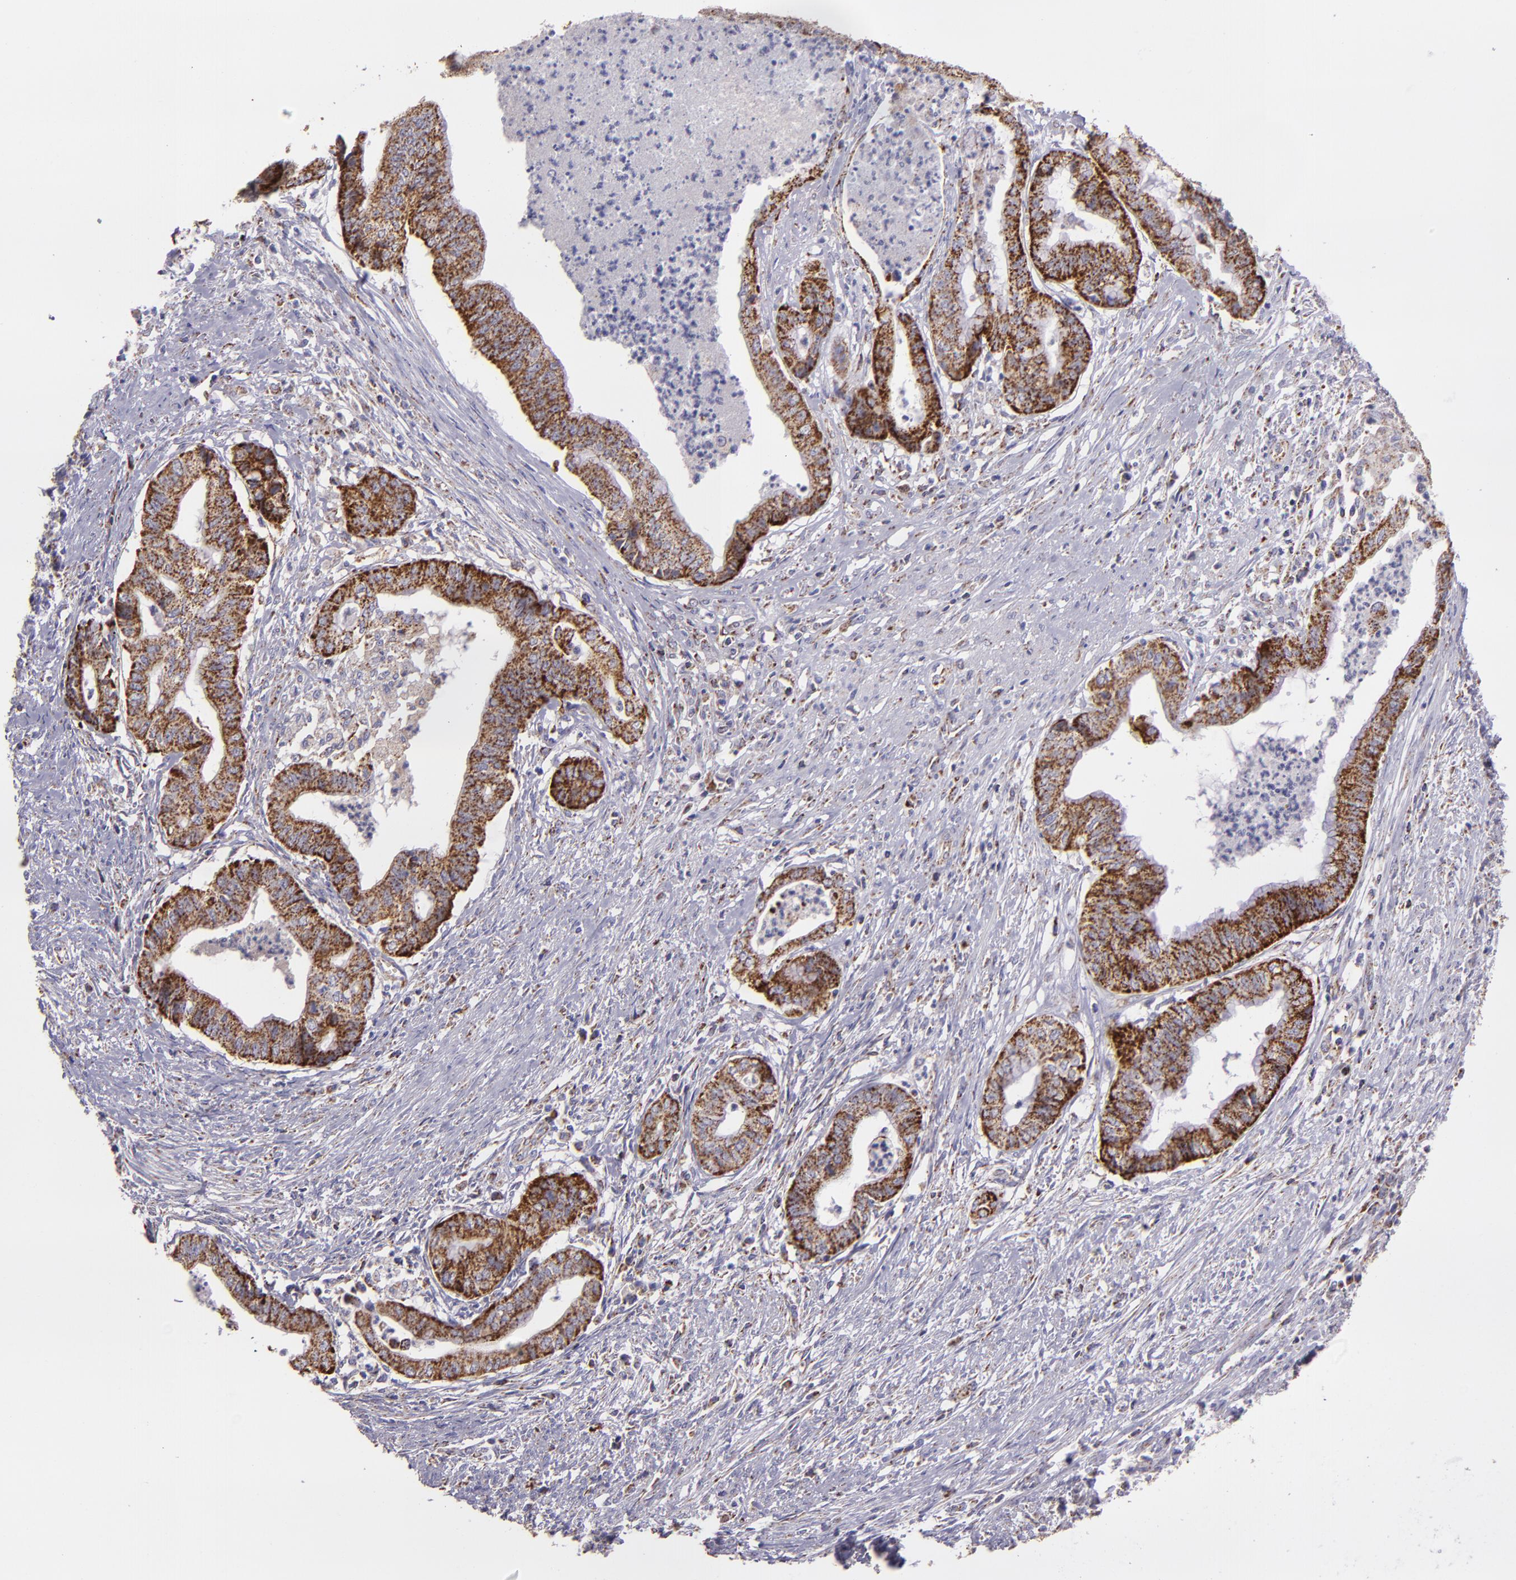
{"staining": {"intensity": "moderate", "quantity": ">75%", "location": "cytoplasmic/membranous"}, "tissue": "endometrial cancer", "cell_type": "Tumor cells", "image_type": "cancer", "snomed": [{"axis": "morphology", "description": "Necrosis, NOS"}, {"axis": "morphology", "description": "Adenocarcinoma, NOS"}, {"axis": "topography", "description": "Endometrium"}], "caption": "High-magnification brightfield microscopy of endometrial adenocarcinoma stained with DAB (3,3'-diaminobenzidine) (brown) and counterstained with hematoxylin (blue). tumor cells exhibit moderate cytoplasmic/membranous positivity is appreciated in approximately>75% of cells.", "gene": "HSPD1", "patient": {"sex": "female", "age": 79}}